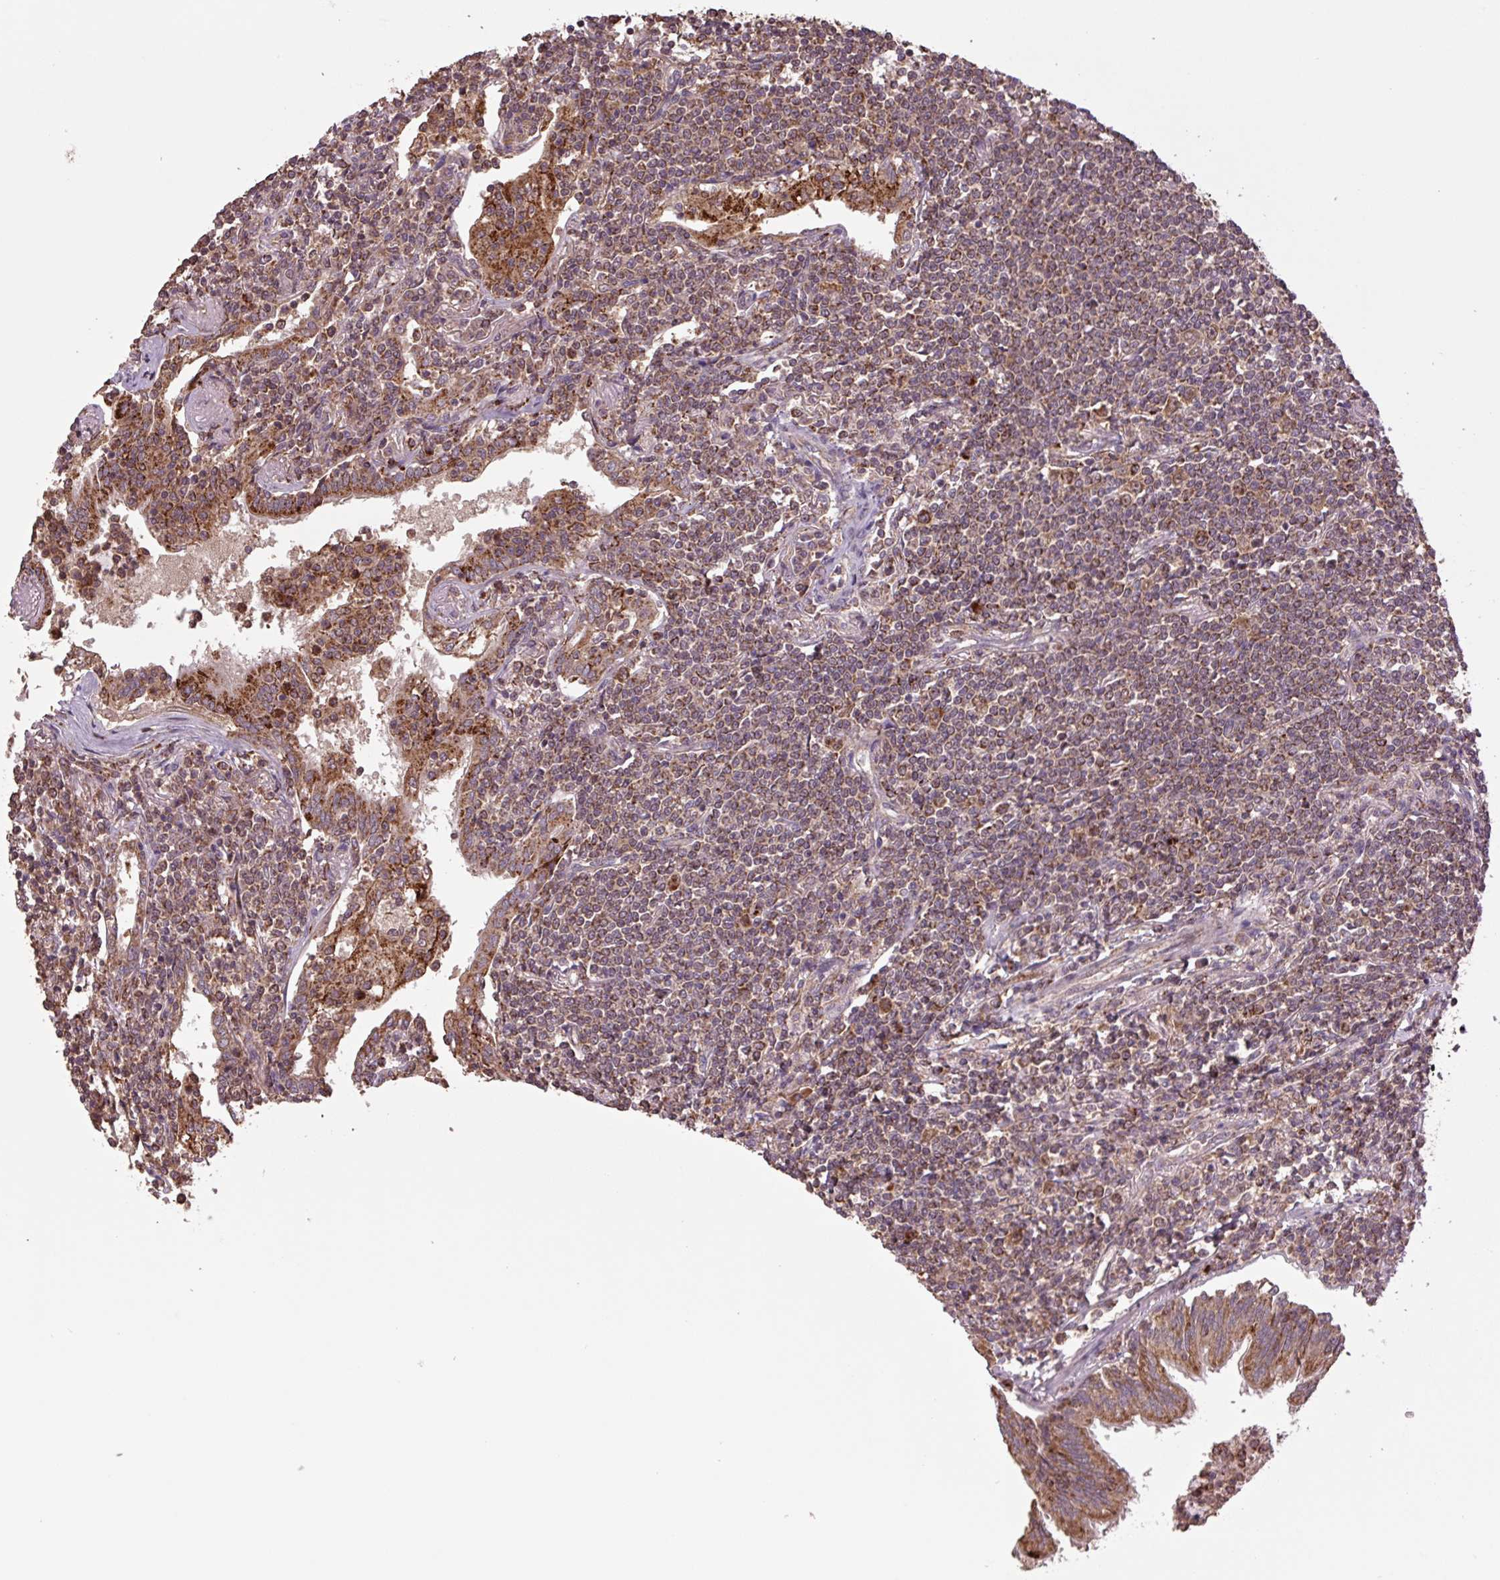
{"staining": {"intensity": "moderate", "quantity": ">75%", "location": "cytoplasmic/membranous,nuclear"}, "tissue": "lymphoma", "cell_type": "Tumor cells", "image_type": "cancer", "snomed": [{"axis": "morphology", "description": "Malignant lymphoma, non-Hodgkin's type, Low grade"}, {"axis": "topography", "description": "Lung"}], "caption": "DAB (3,3'-diaminobenzidine) immunohistochemical staining of human malignant lymphoma, non-Hodgkin's type (low-grade) displays moderate cytoplasmic/membranous and nuclear protein staining in approximately >75% of tumor cells.", "gene": "TMEM160", "patient": {"sex": "female", "age": 71}}